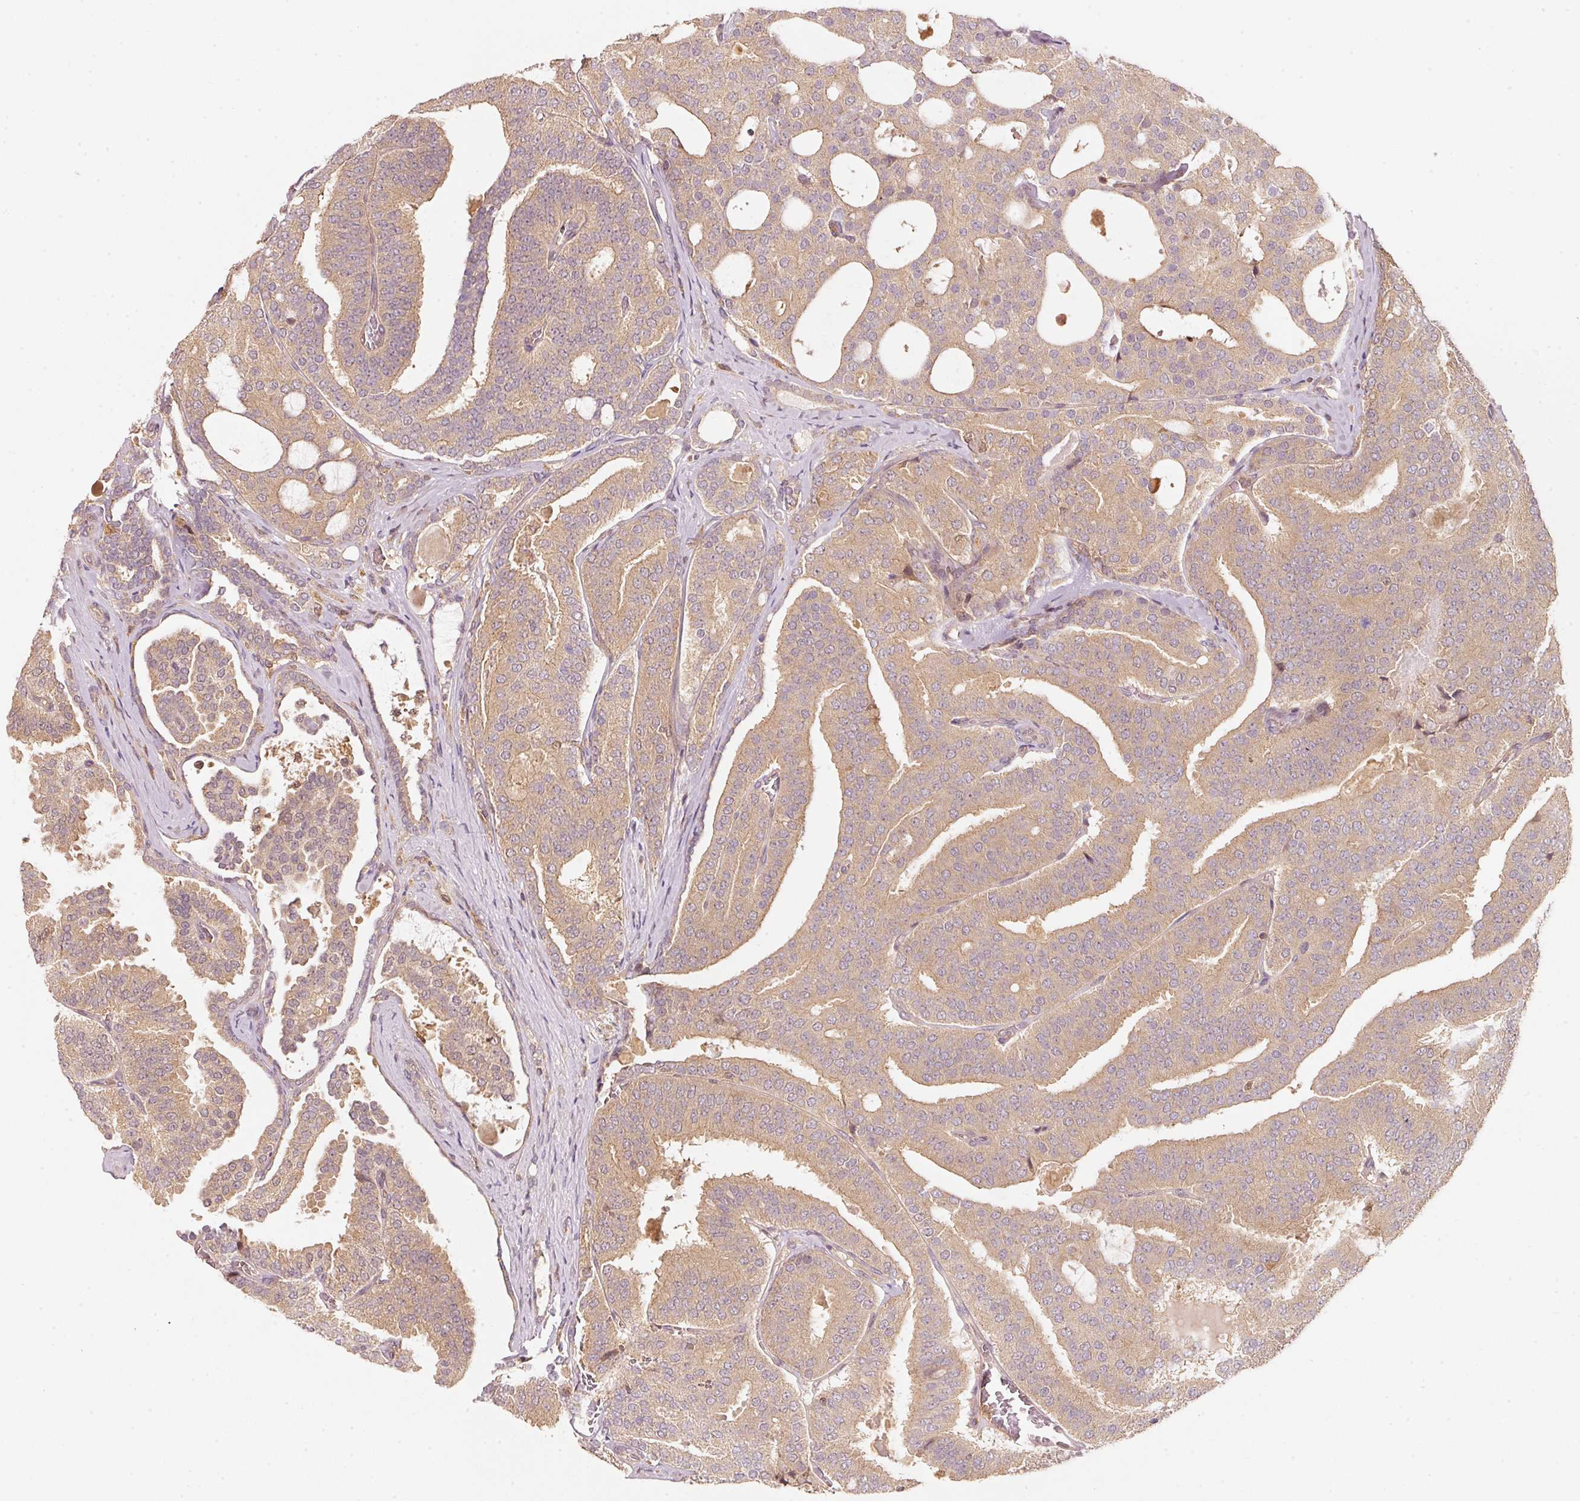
{"staining": {"intensity": "moderate", "quantity": ">75%", "location": "cytoplasmic/membranous"}, "tissue": "prostate cancer", "cell_type": "Tumor cells", "image_type": "cancer", "snomed": [{"axis": "morphology", "description": "Adenocarcinoma, High grade"}, {"axis": "topography", "description": "Prostate"}], "caption": "DAB (3,3'-diaminobenzidine) immunohistochemical staining of prostate cancer demonstrates moderate cytoplasmic/membranous protein positivity in about >75% of tumor cells.", "gene": "RRAS2", "patient": {"sex": "male", "age": 65}}